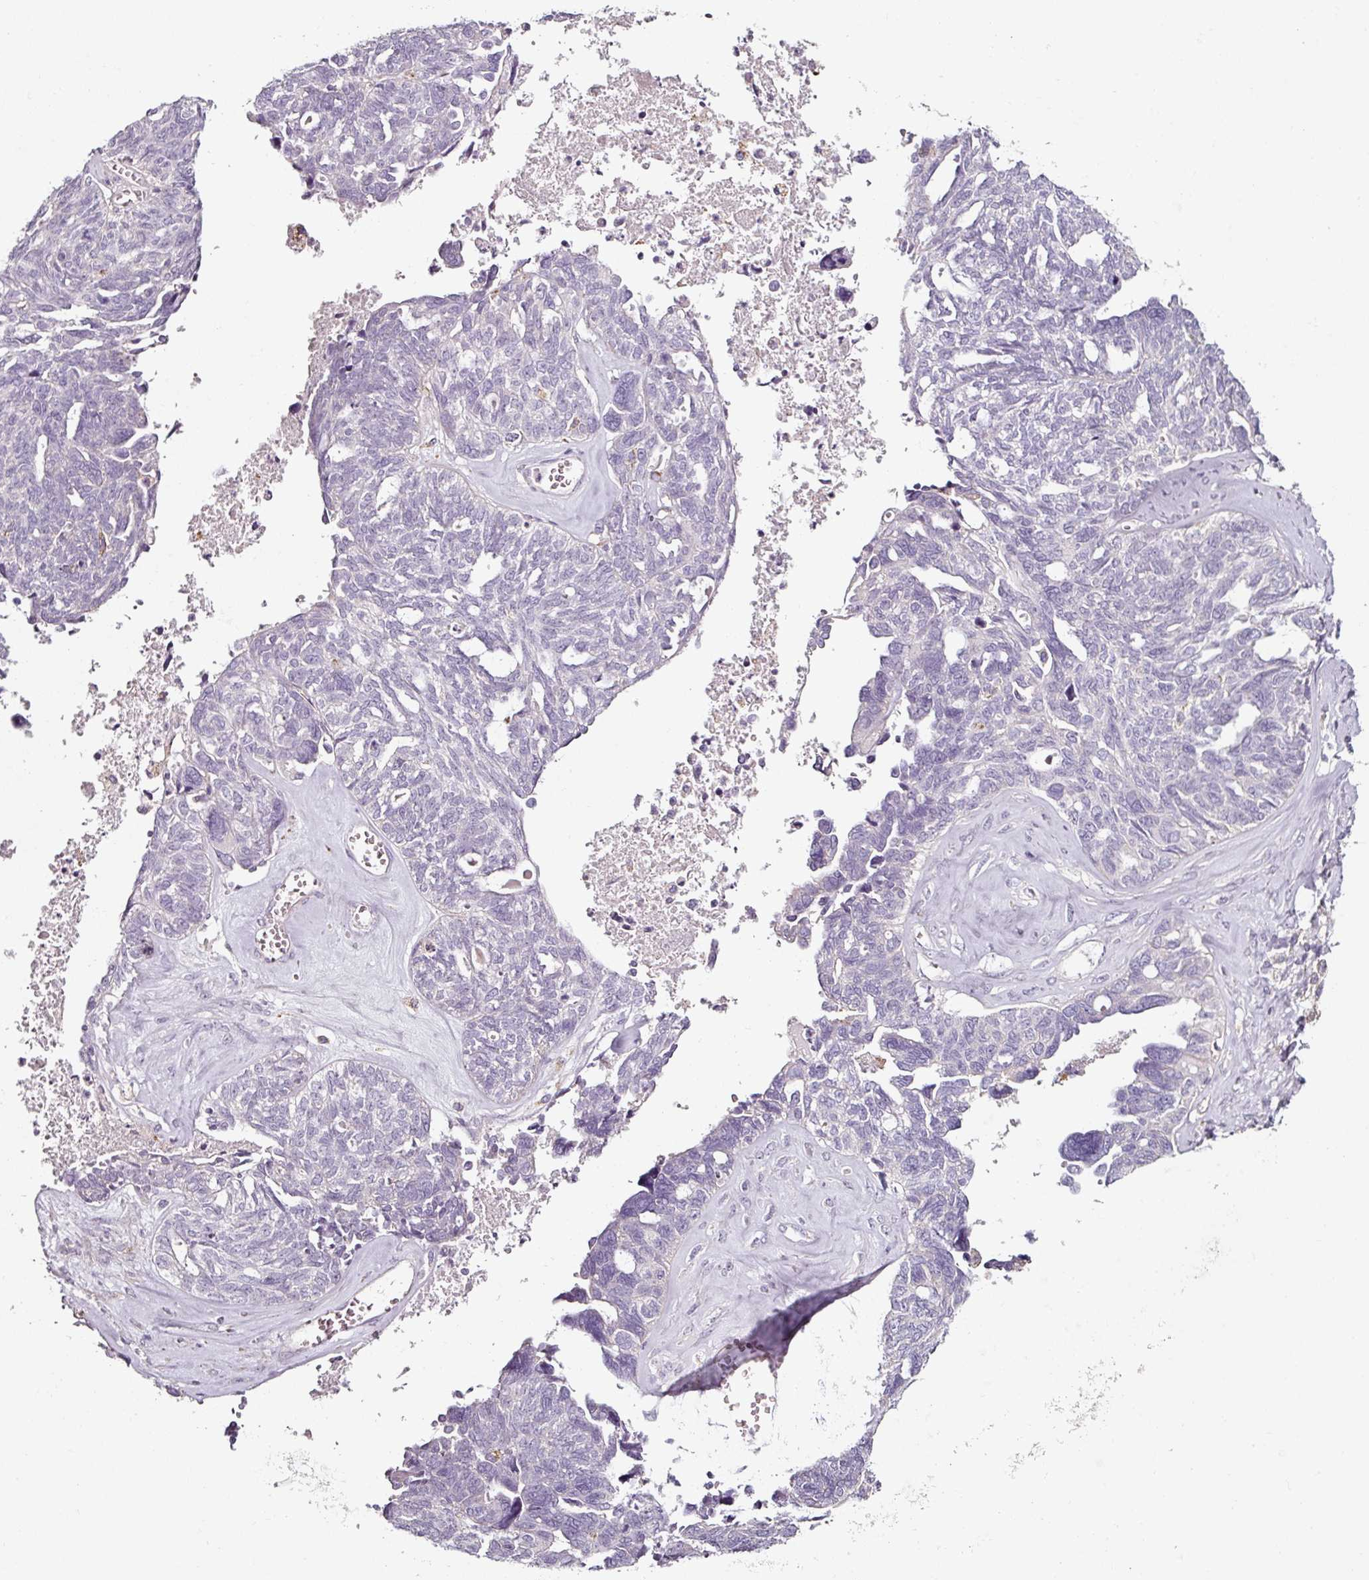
{"staining": {"intensity": "negative", "quantity": "none", "location": "none"}, "tissue": "ovarian cancer", "cell_type": "Tumor cells", "image_type": "cancer", "snomed": [{"axis": "morphology", "description": "Cystadenocarcinoma, serous, NOS"}, {"axis": "topography", "description": "Ovary"}], "caption": "There is no significant positivity in tumor cells of ovarian cancer. (DAB (3,3'-diaminobenzidine) immunohistochemistry (IHC) visualized using brightfield microscopy, high magnification).", "gene": "CAP2", "patient": {"sex": "female", "age": 79}}